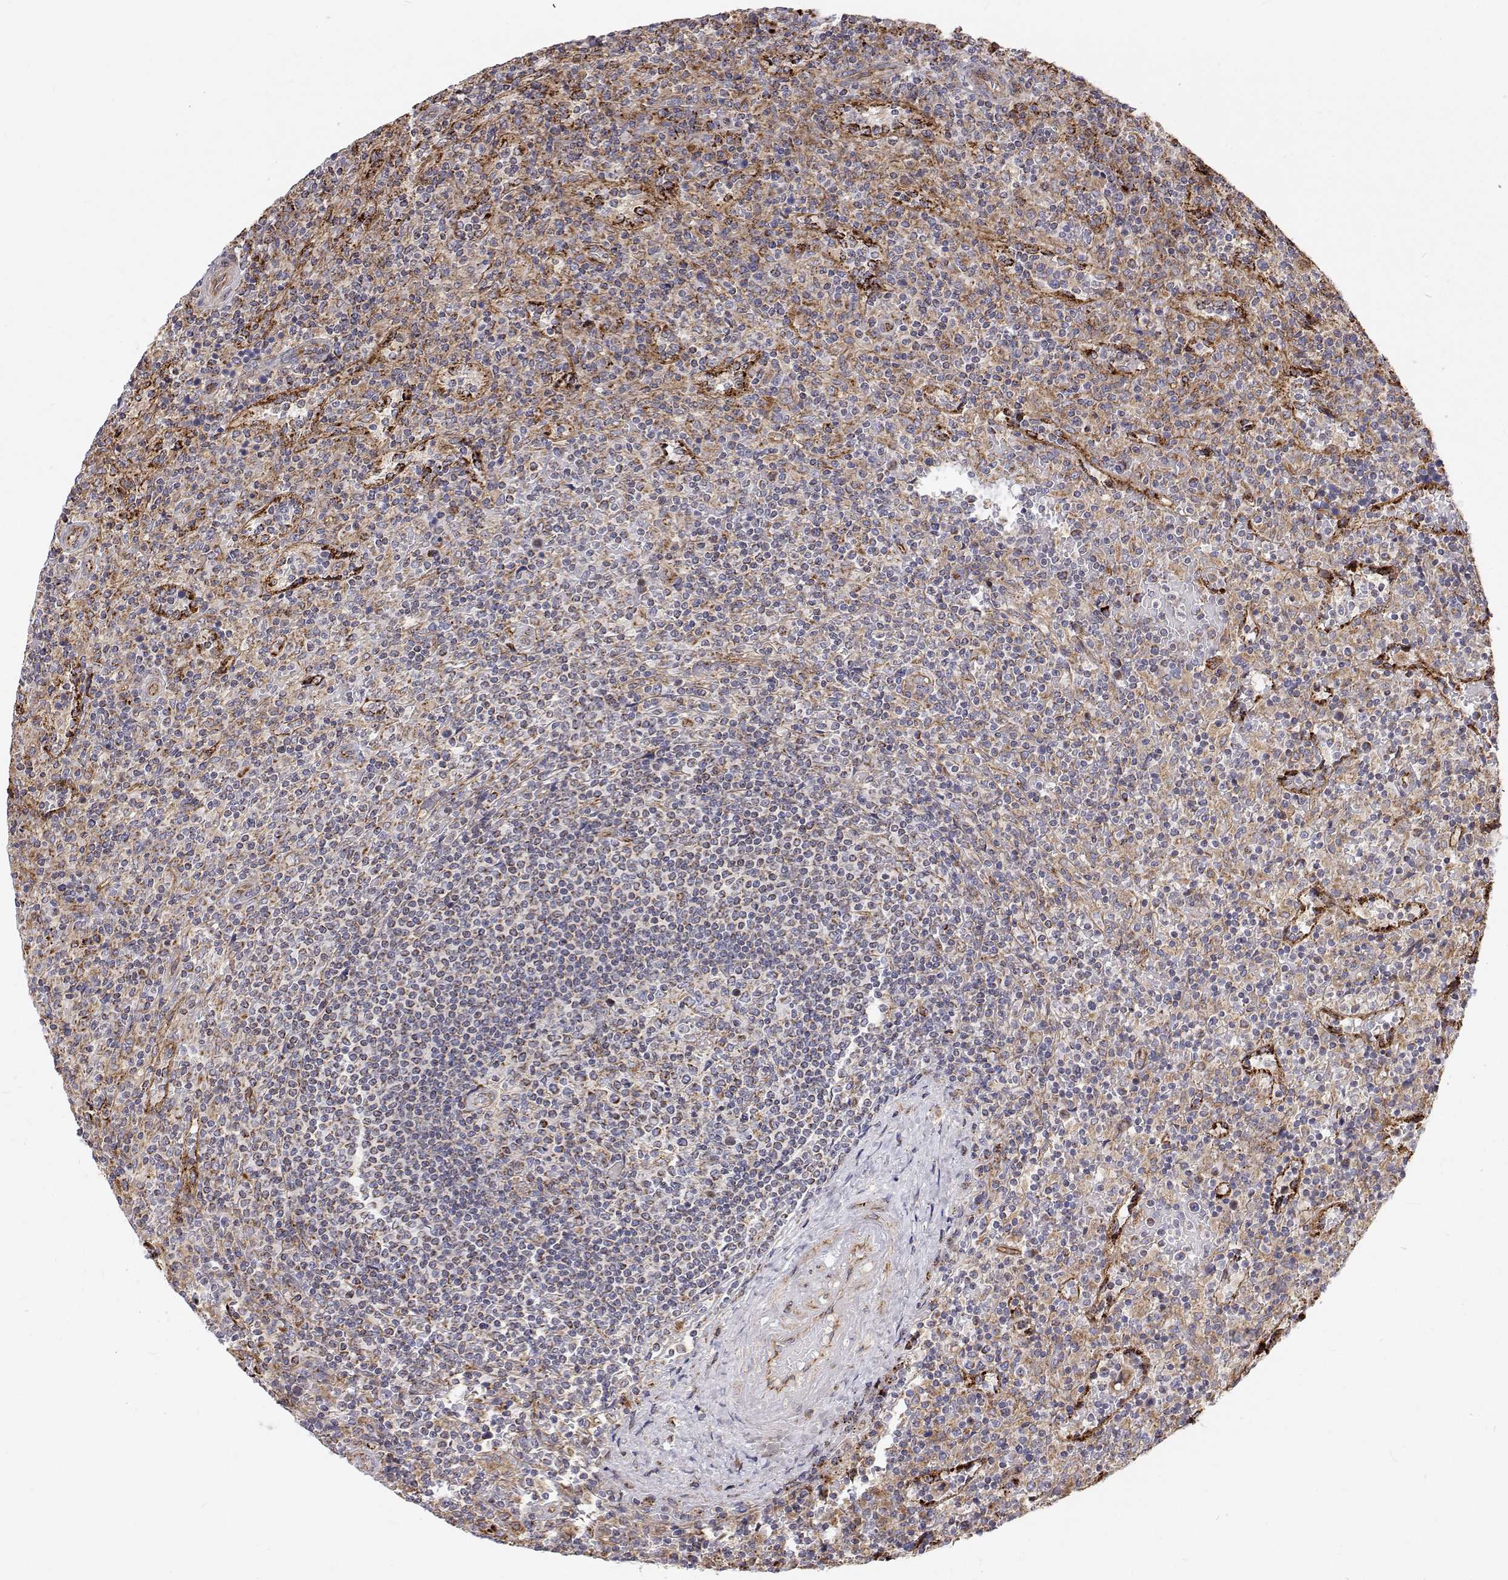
{"staining": {"intensity": "negative", "quantity": "none", "location": "none"}, "tissue": "lymphoma", "cell_type": "Tumor cells", "image_type": "cancer", "snomed": [{"axis": "morphology", "description": "Malignant lymphoma, non-Hodgkin's type, Low grade"}, {"axis": "topography", "description": "Spleen"}], "caption": "Tumor cells show no significant protein staining in low-grade malignant lymphoma, non-Hodgkin's type. (DAB (3,3'-diaminobenzidine) immunohistochemistry (IHC) visualized using brightfield microscopy, high magnification).", "gene": "SPICE1", "patient": {"sex": "male", "age": 62}}